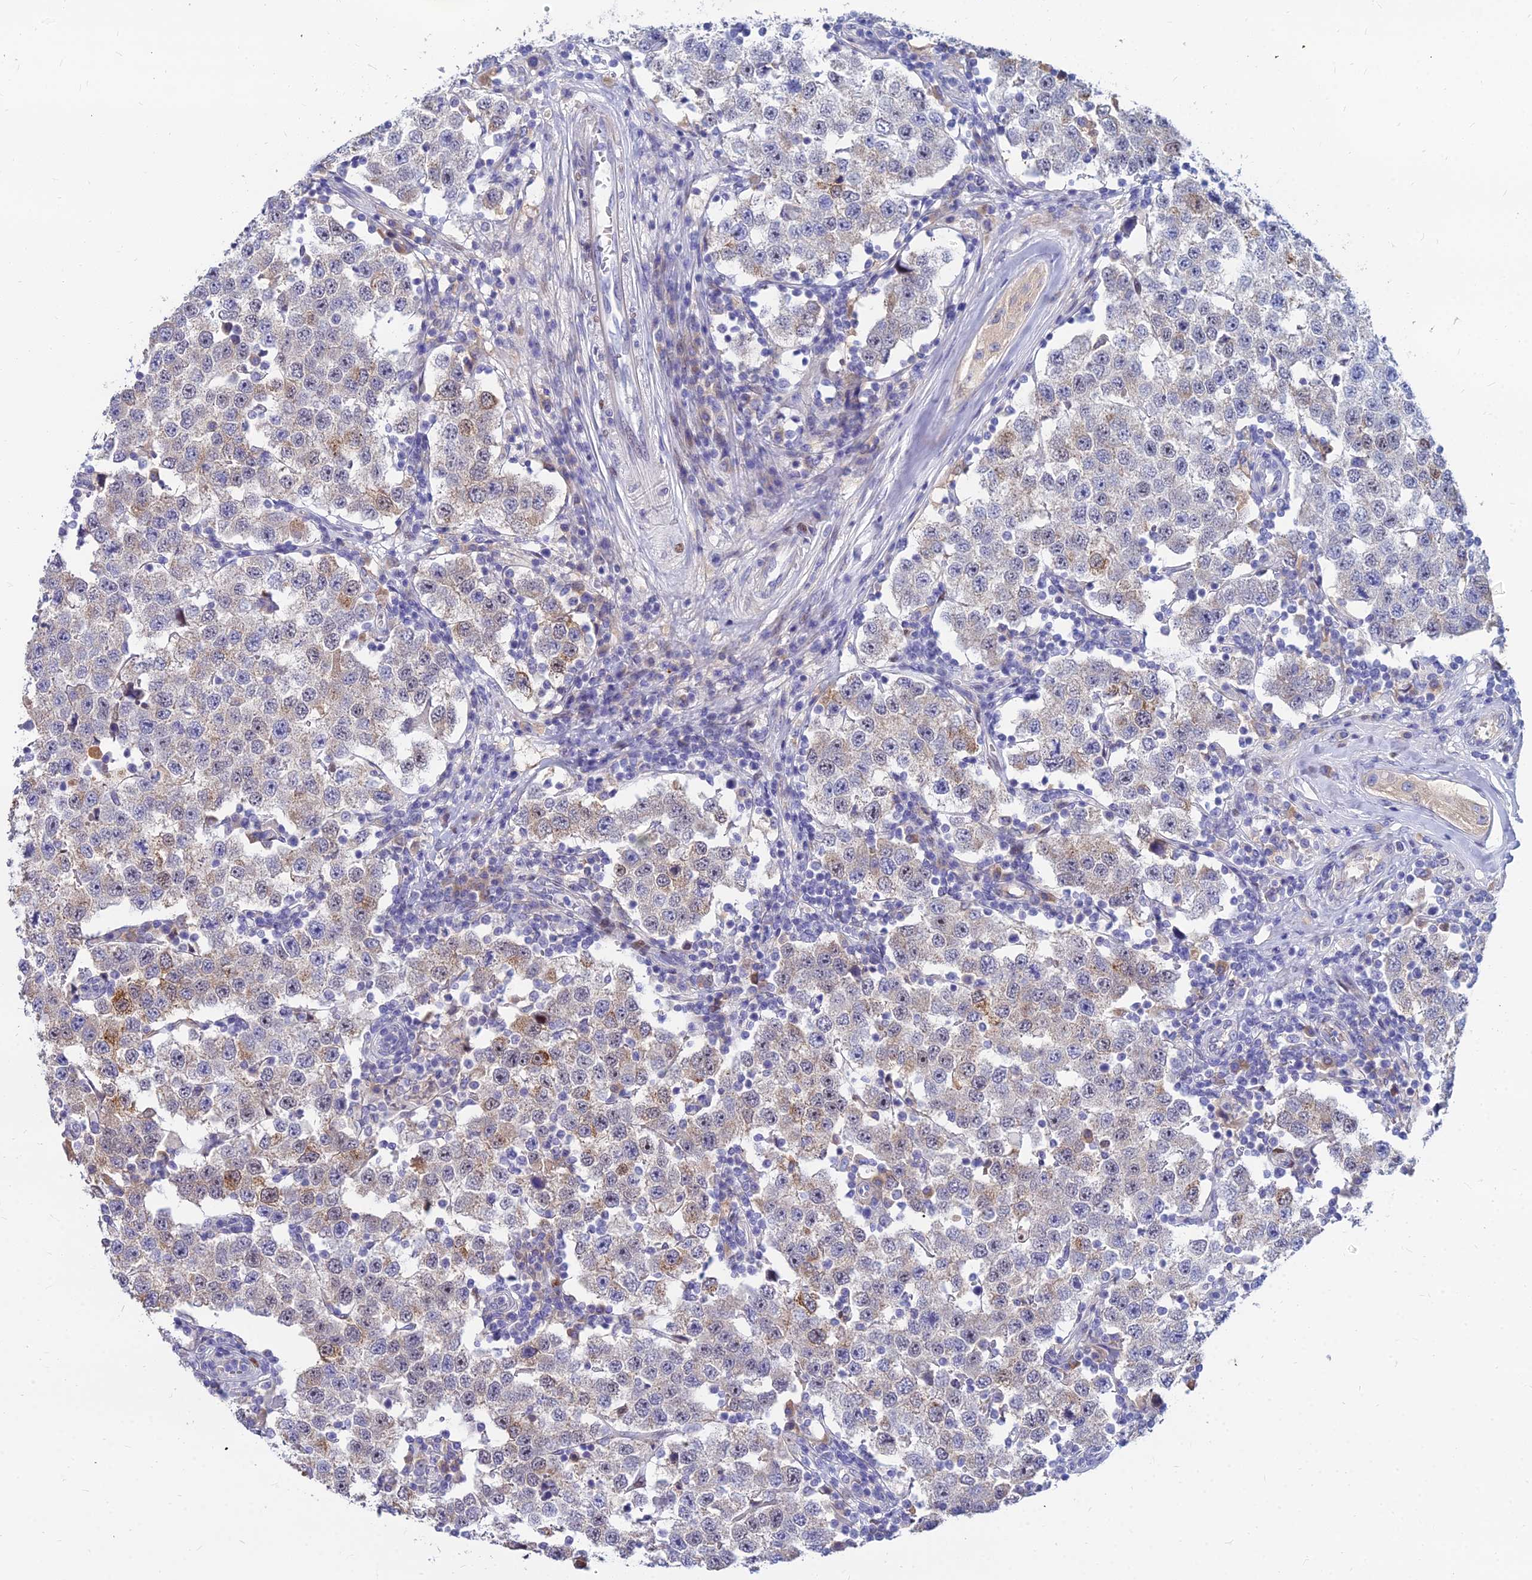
{"staining": {"intensity": "moderate", "quantity": "<25%", "location": "cytoplasmic/membranous"}, "tissue": "testis cancer", "cell_type": "Tumor cells", "image_type": "cancer", "snomed": [{"axis": "morphology", "description": "Seminoma, NOS"}, {"axis": "topography", "description": "Testis"}], "caption": "Moderate cytoplasmic/membranous protein positivity is identified in approximately <25% of tumor cells in seminoma (testis).", "gene": "GOLGA6D", "patient": {"sex": "male", "age": 34}}